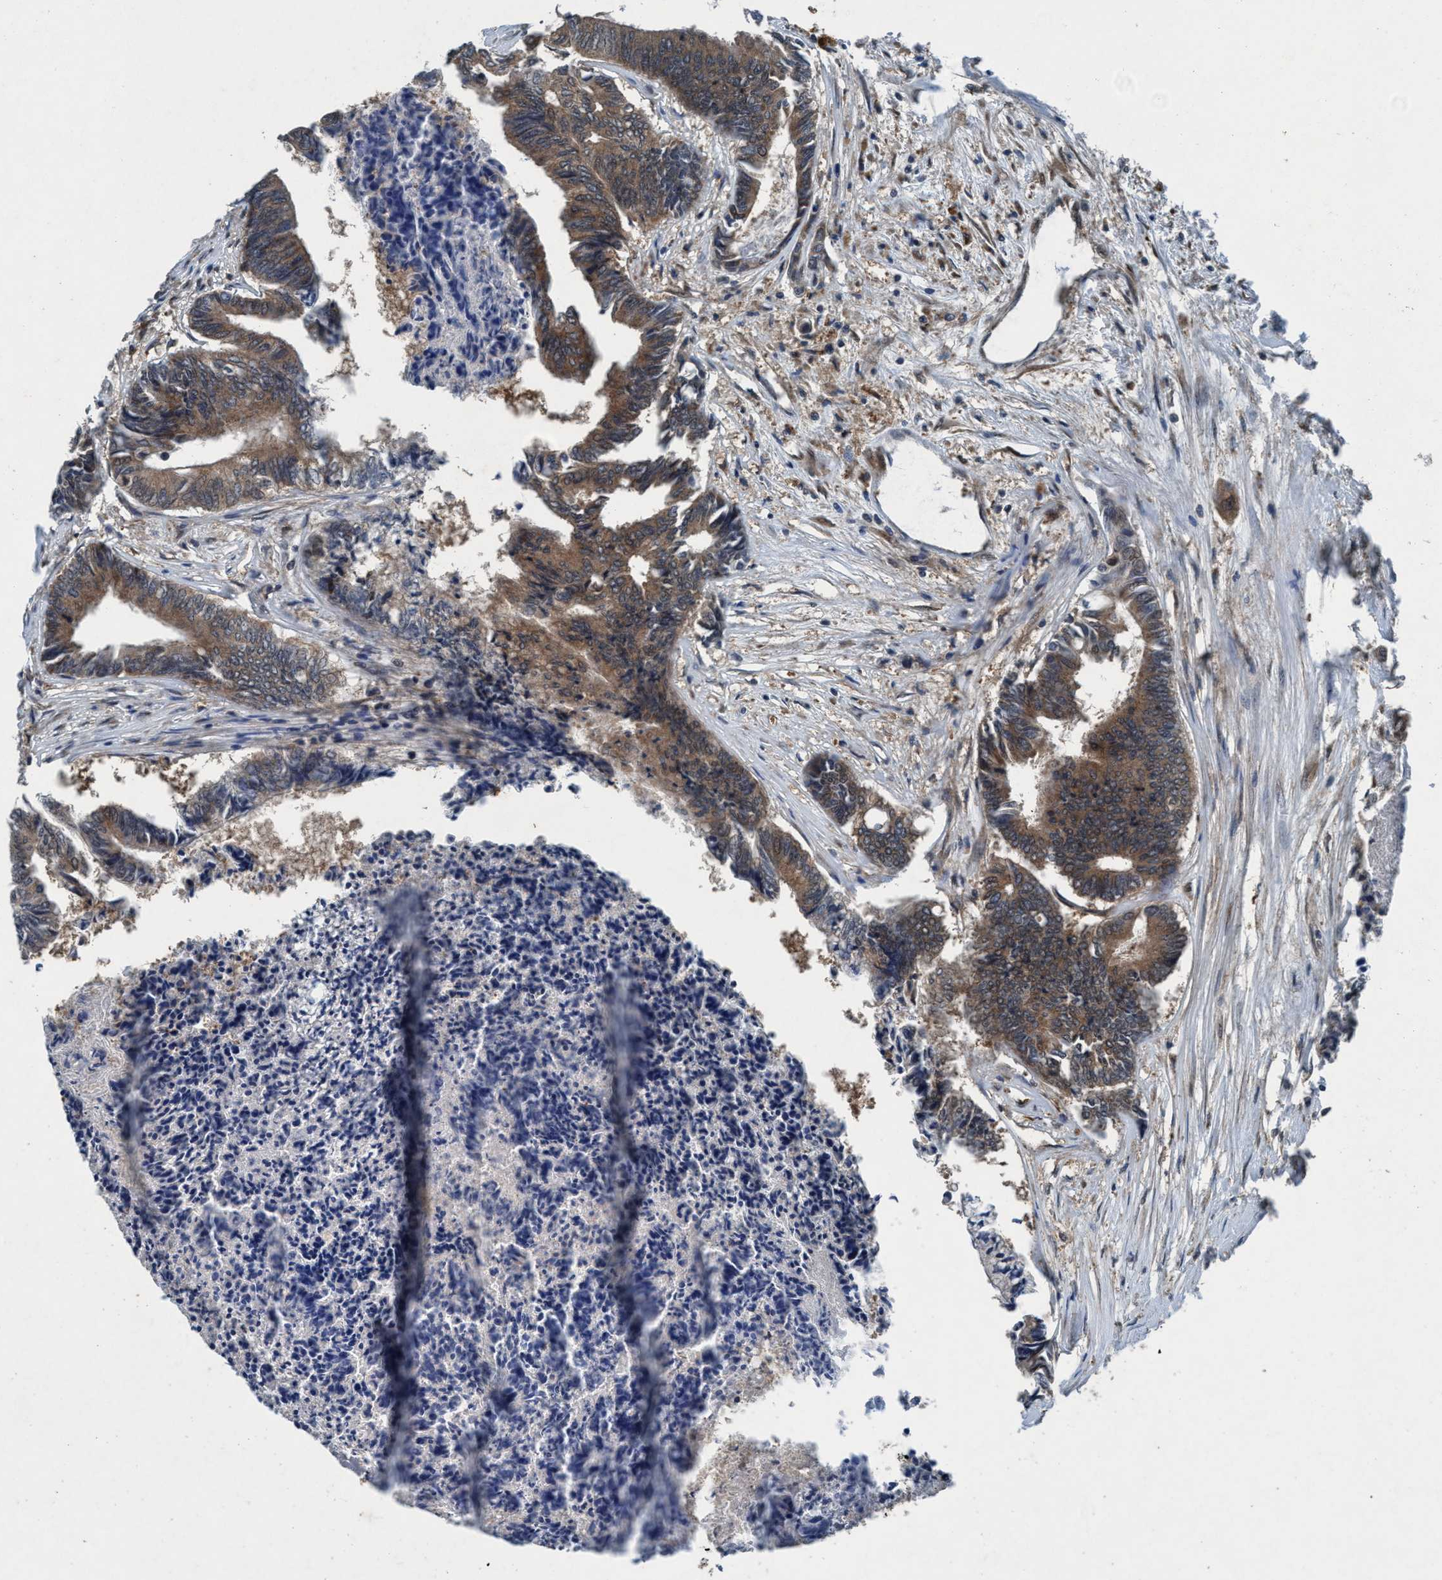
{"staining": {"intensity": "moderate", "quantity": ">75%", "location": "cytoplasmic/membranous"}, "tissue": "colorectal cancer", "cell_type": "Tumor cells", "image_type": "cancer", "snomed": [{"axis": "morphology", "description": "Adenocarcinoma, NOS"}, {"axis": "topography", "description": "Rectum"}], "caption": "This photomicrograph displays colorectal cancer (adenocarcinoma) stained with immunohistochemistry (IHC) to label a protein in brown. The cytoplasmic/membranous of tumor cells show moderate positivity for the protein. Nuclei are counter-stained blue.", "gene": "AKT1S1", "patient": {"sex": "male", "age": 63}}